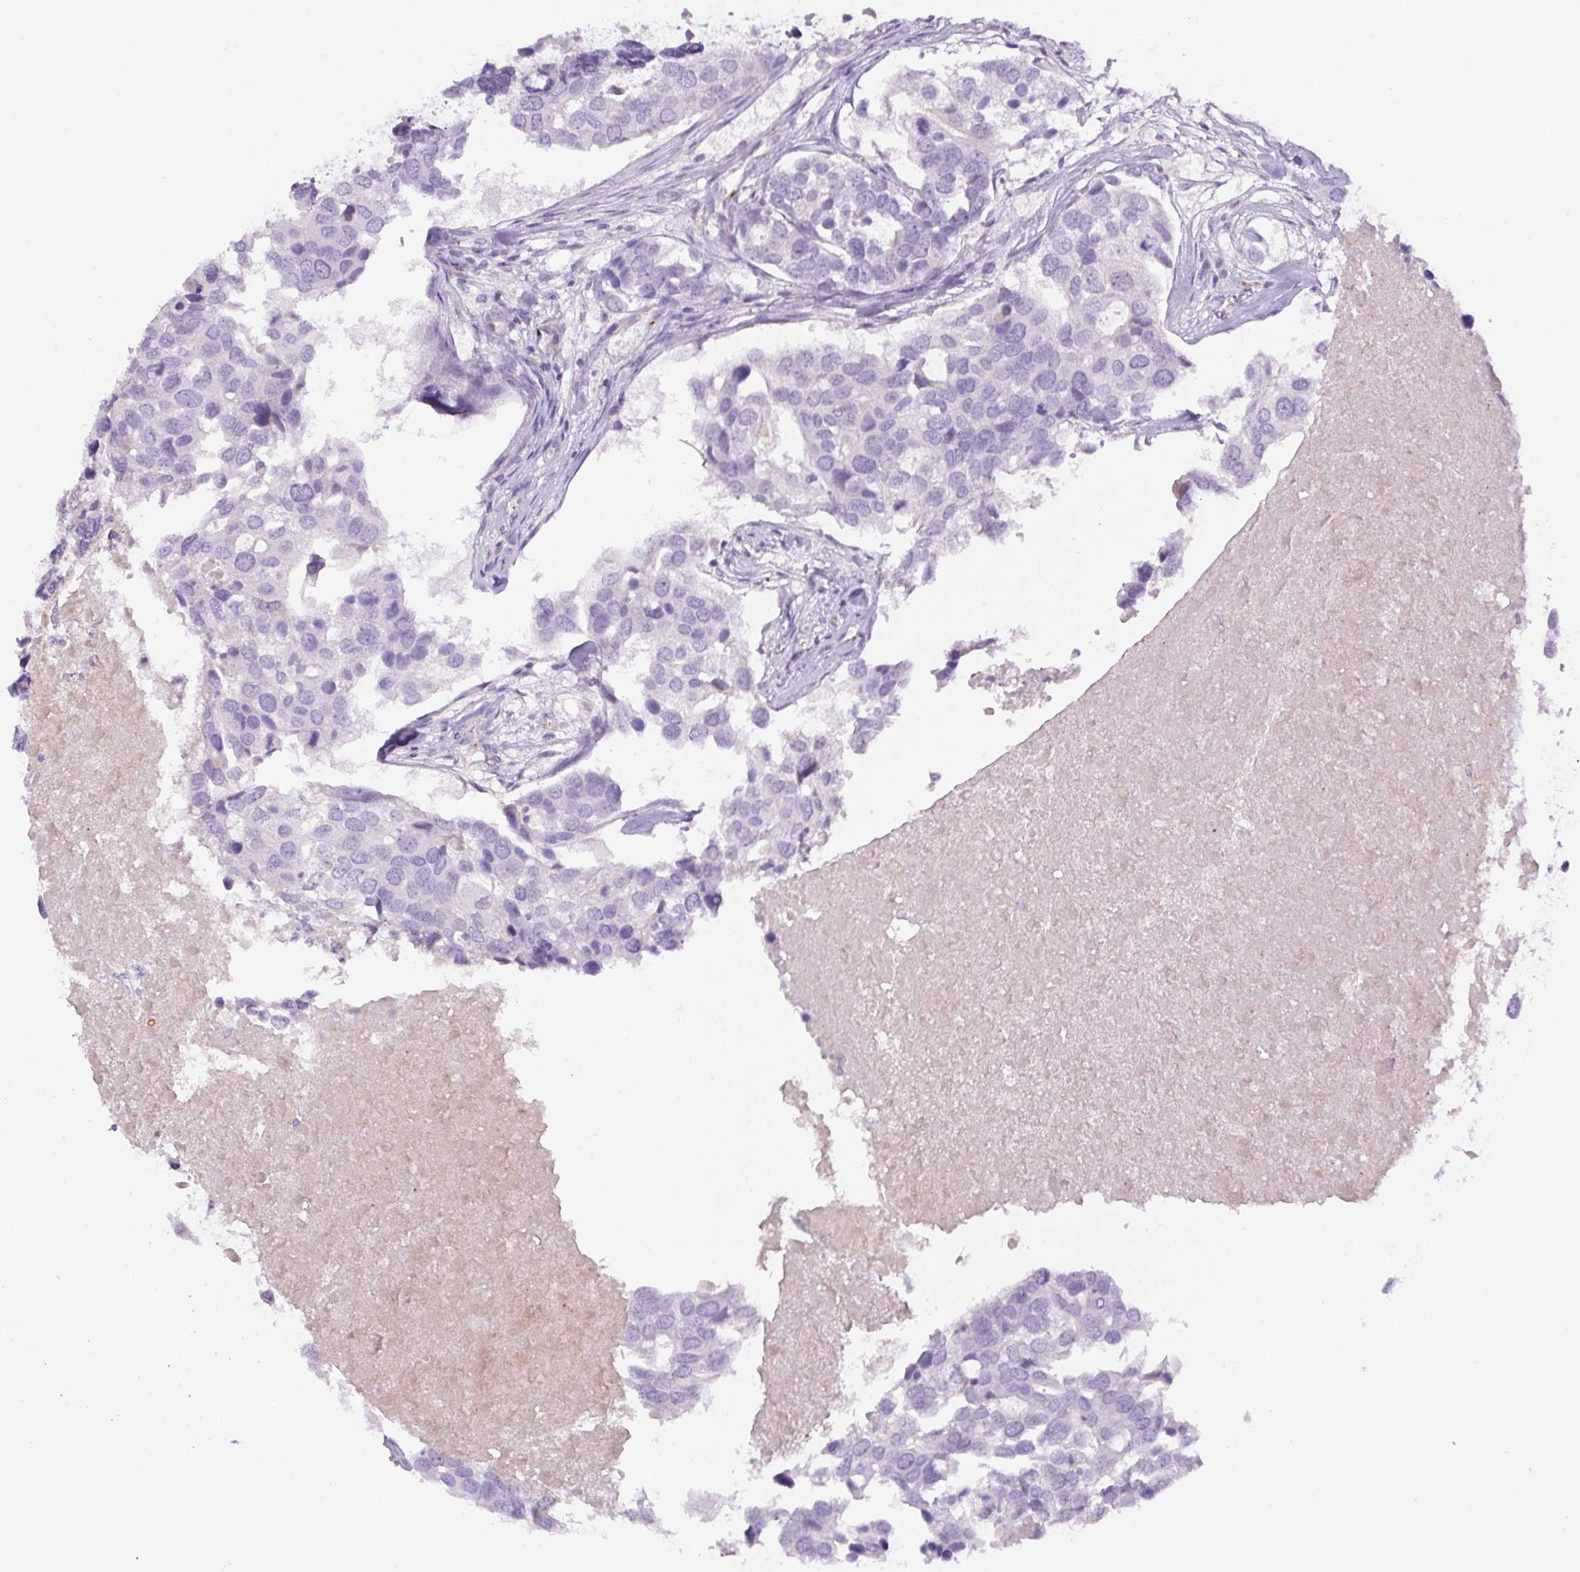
{"staining": {"intensity": "negative", "quantity": "none", "location": "none"}, "tissue": "breast cancer", "cell_type": "Tumor cells", "image_type": "cancer", "snomed": [{"axis": "morphology", "description": "Duct carcinoma"}, {"axis": "topography", "description": "Breast"}], "caption": "The histopathology image exhibits no significant staining in tumor cells of breast cancer.", "gene": "RSPO4", "patient": {"sex": "female", "age": 83}}